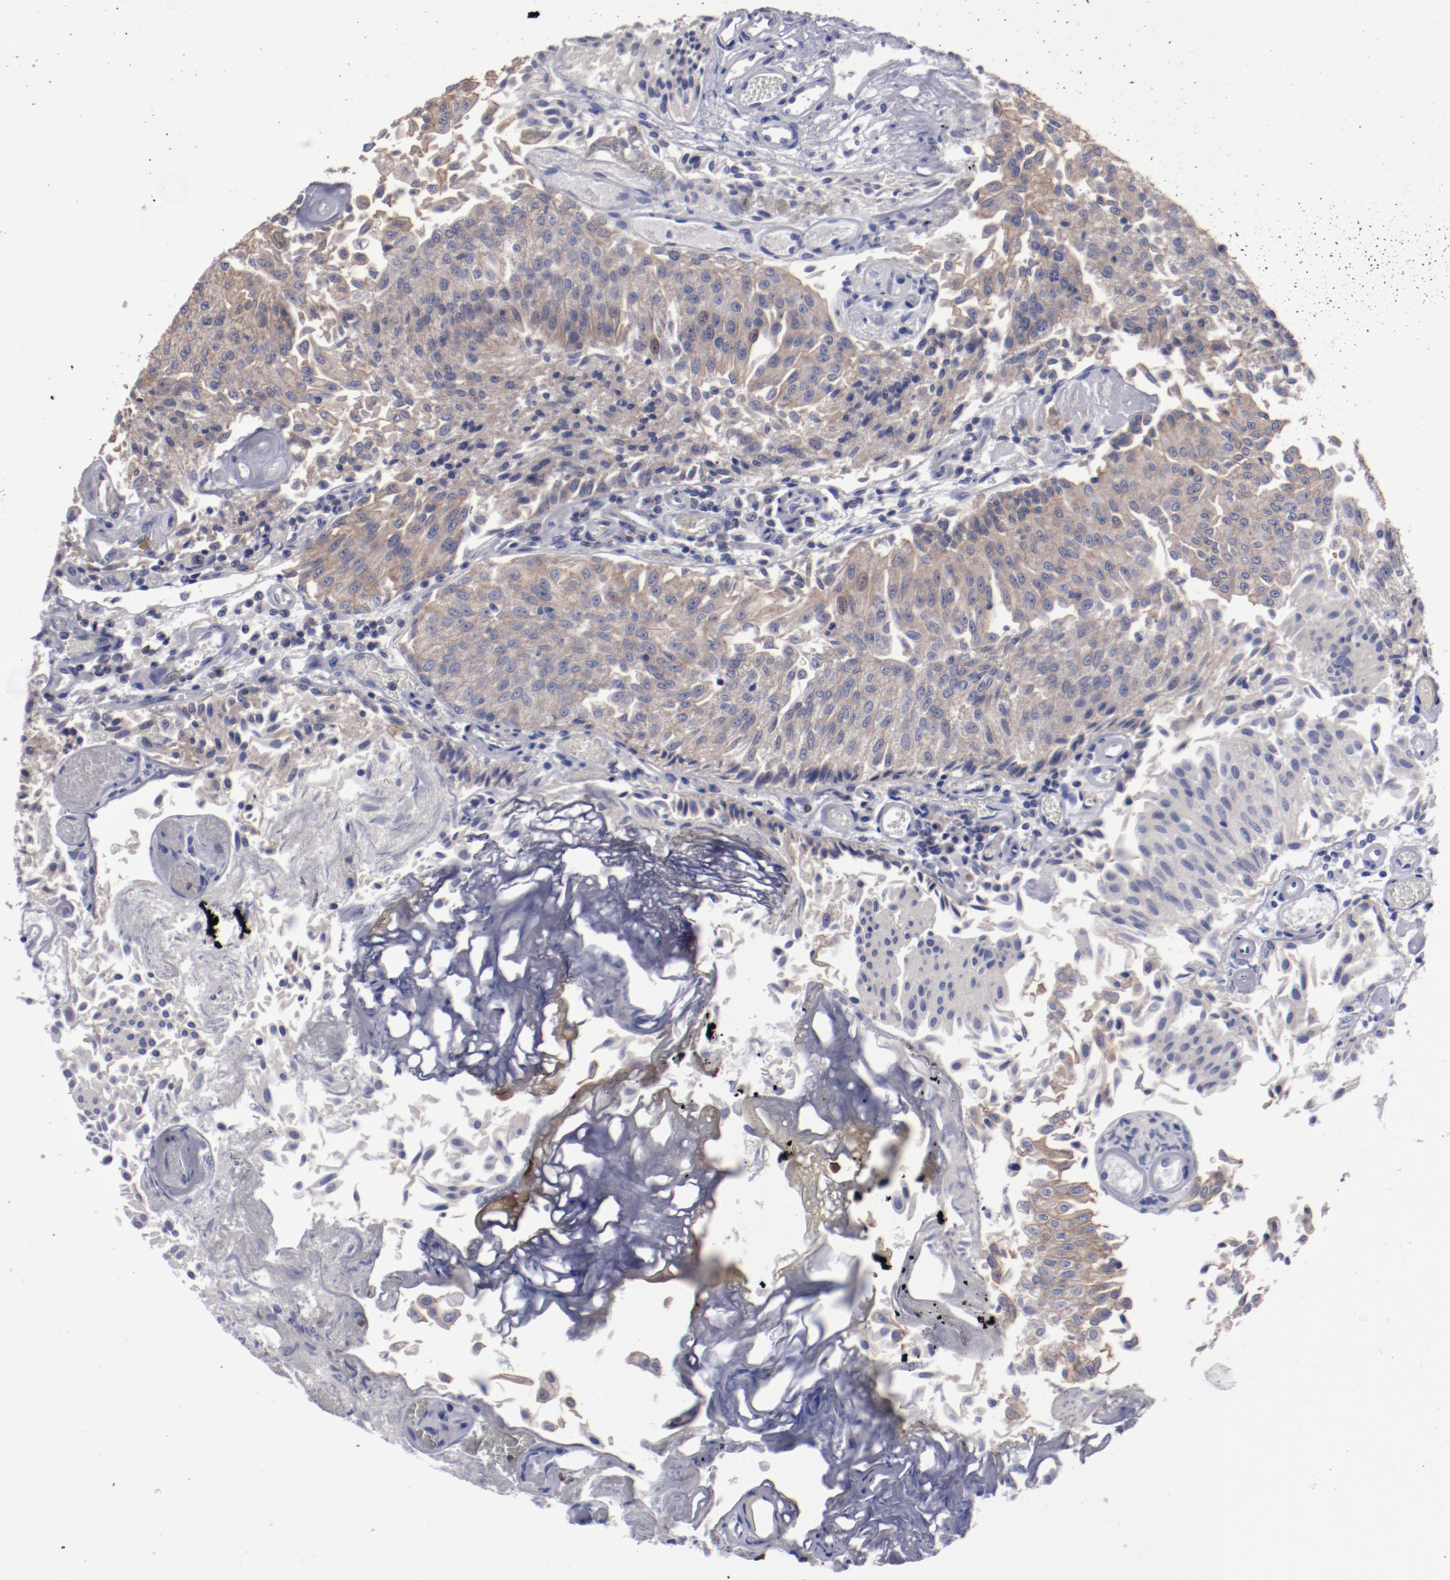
{"staining": {"intensity": "weak", "quantity": ">75%", "location": "cytoplasmic/membranous"}, "tissue": "urothelial cancer", "cell_type": "Tumor cells", "image_type": "cancer", "snomed": [{"axis": "morphology", "description": "Urothelial carcinoma, Low grade"}, {"axis": "topography", "description": "Urinary bladder"}], "caption": "Protein staining of urothelial cancer tissue displays weak cytoplasmic/membranous positivity in approximately >75% of tumor cells.", "gene": "FGR", "patient": {"sex": "male", "age": 86}}